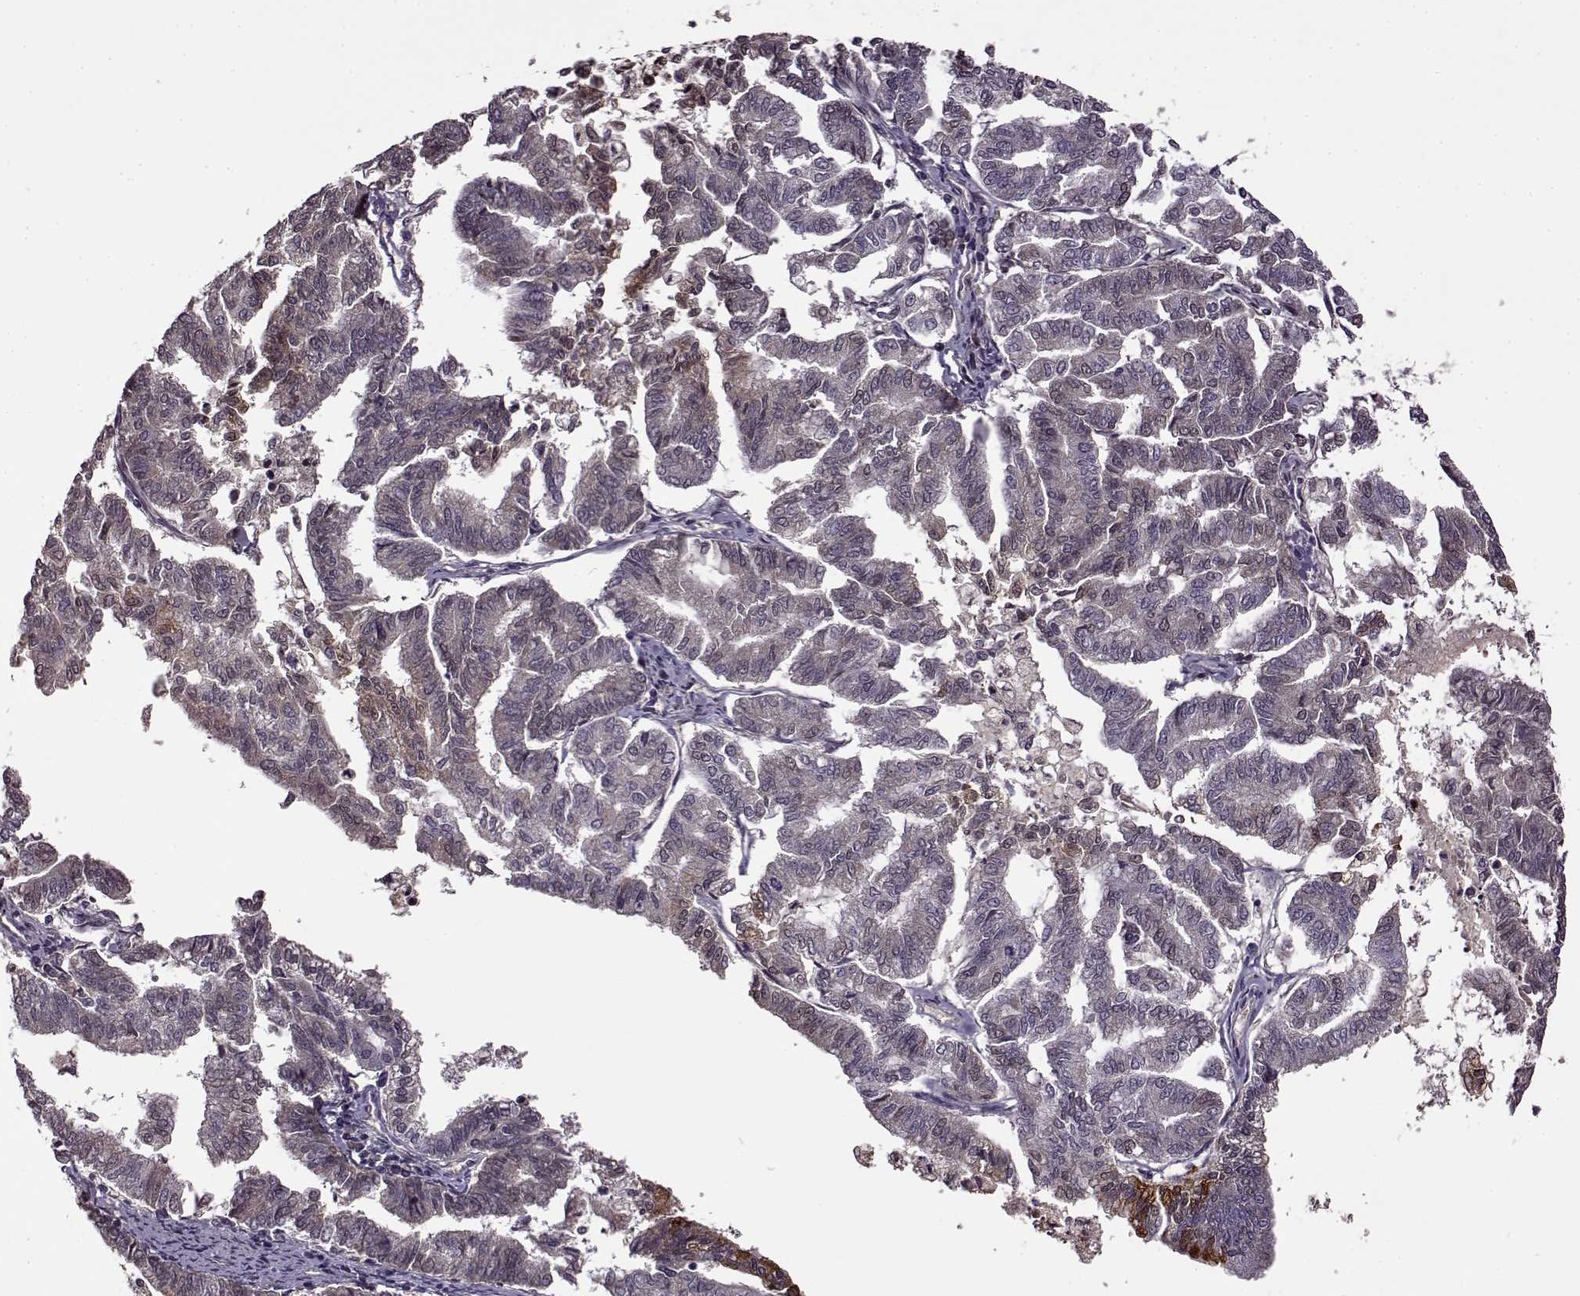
{"staining": {"intensity": "moderate", "quantity": "<25%", "location": "cytoplasmic/membranous"}, "tissue": "endometrial cancer", "cell_type": "Tumor cells", "image_type": "cancer", "snomed": [{"axis": "morphology", "description": "Adenocarcinoma, NOS"}, {"axis": "topography", "description": "Endometrium"}], "caption": "Immunohistochemical staining of endometrial cancer (adenocarcinoma) displays low levels of moderate cytoplasmic/membranous protein expression in about <25% of tumor cells.", "gene": "MAIP1", "patient": {"sex": "female", "age": 79}}